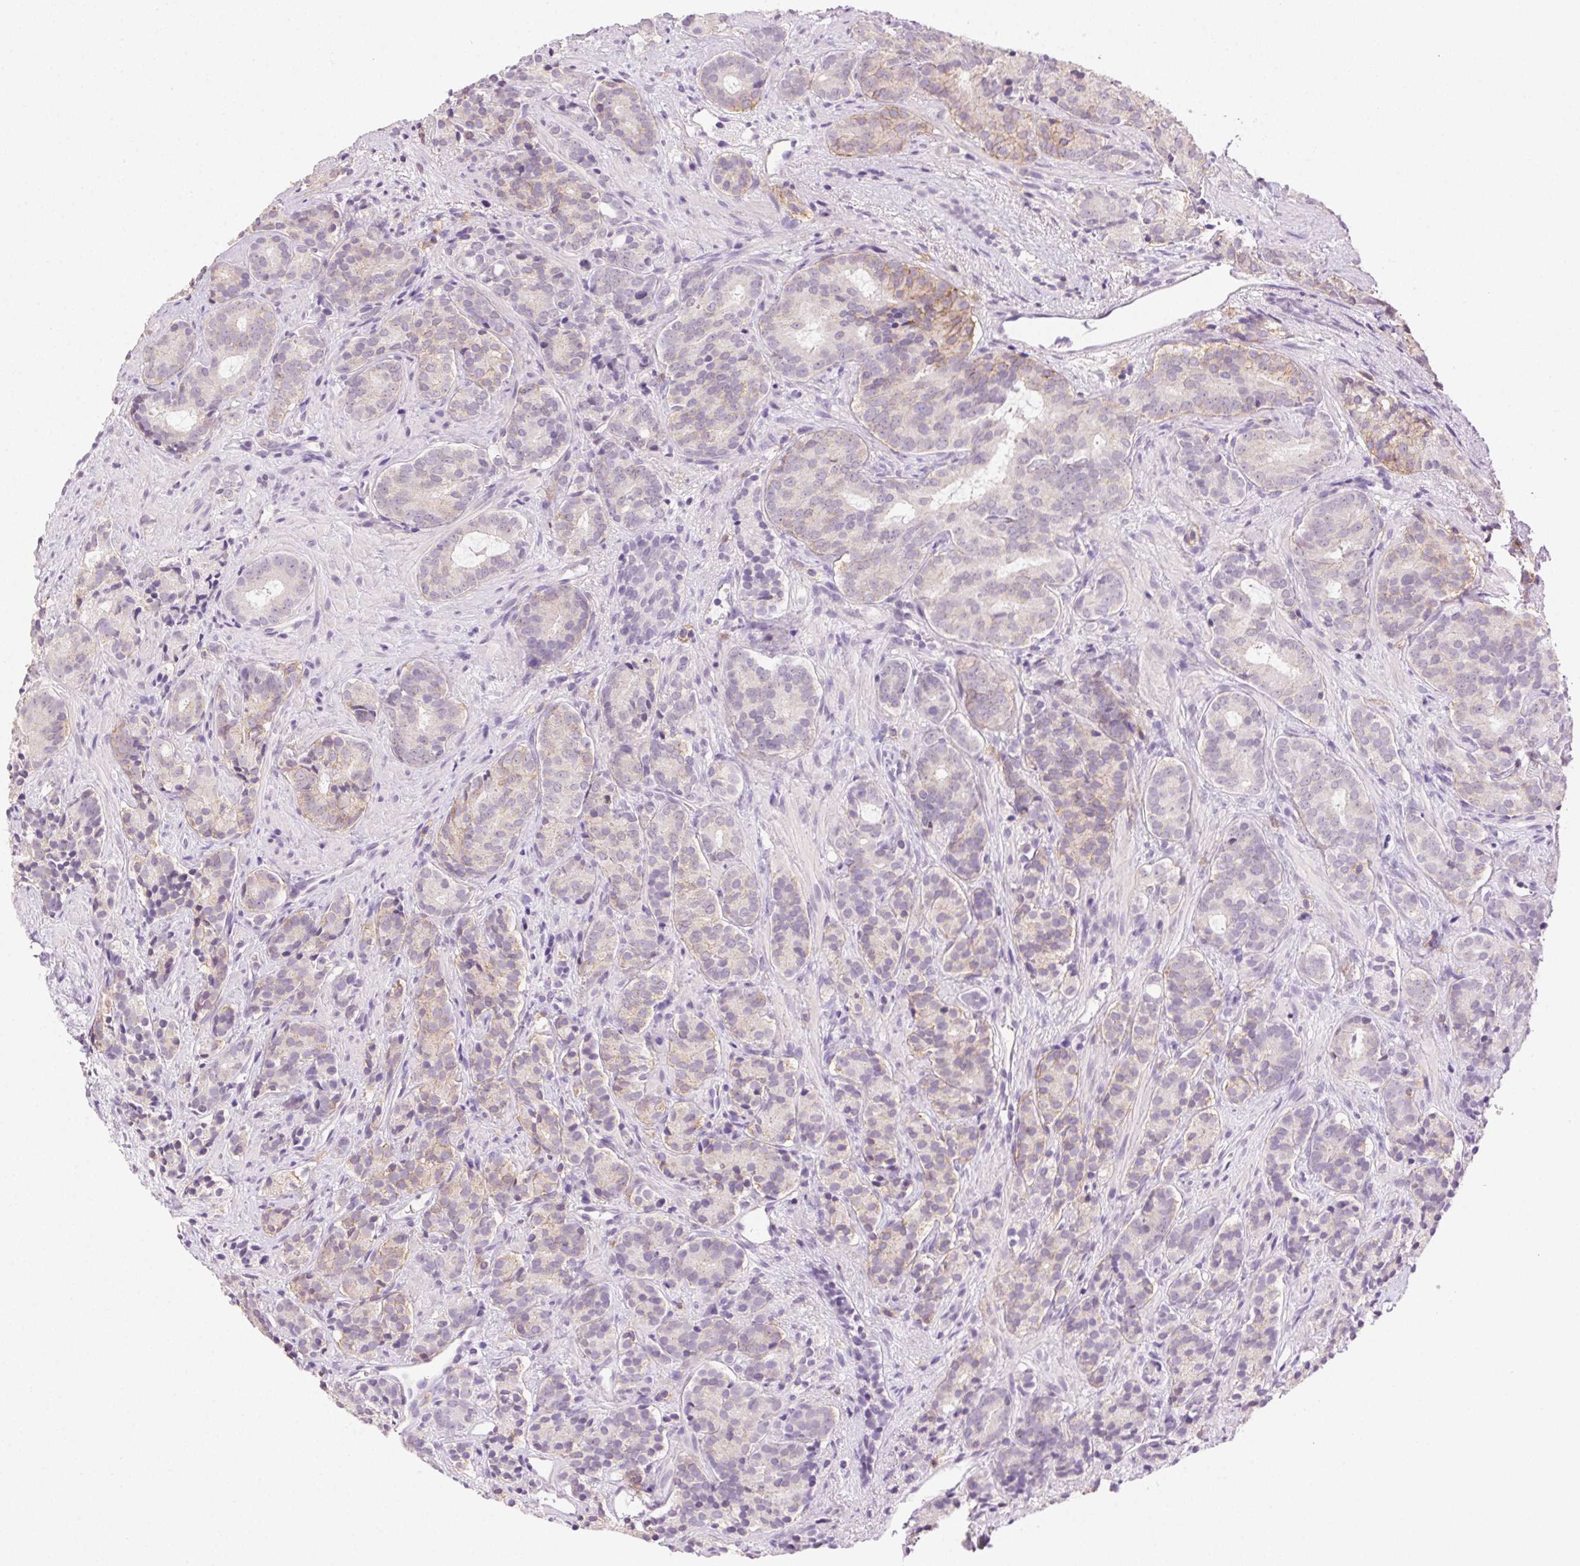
{"staining": {"intensity": "weak", "quantity": "<25%", "location": "cytoplasmic/membranous"}, "tissue": "prostate cancer", "cell_type": "Tumor cells", "image_type": "cancer", "snomed": [{"axis": "morphology", "description": "Adenocarcinoma, High grade"}, {"axis": "topography", "description": "Prostate"}], "caption": "This is an immunohistochemistry histopathology image of human prostate high-grade adenocarcinoma. There is no positivity in tumor cells.", "gene": "AKAP5", "patient": {"sex": "male", "age": 84}}